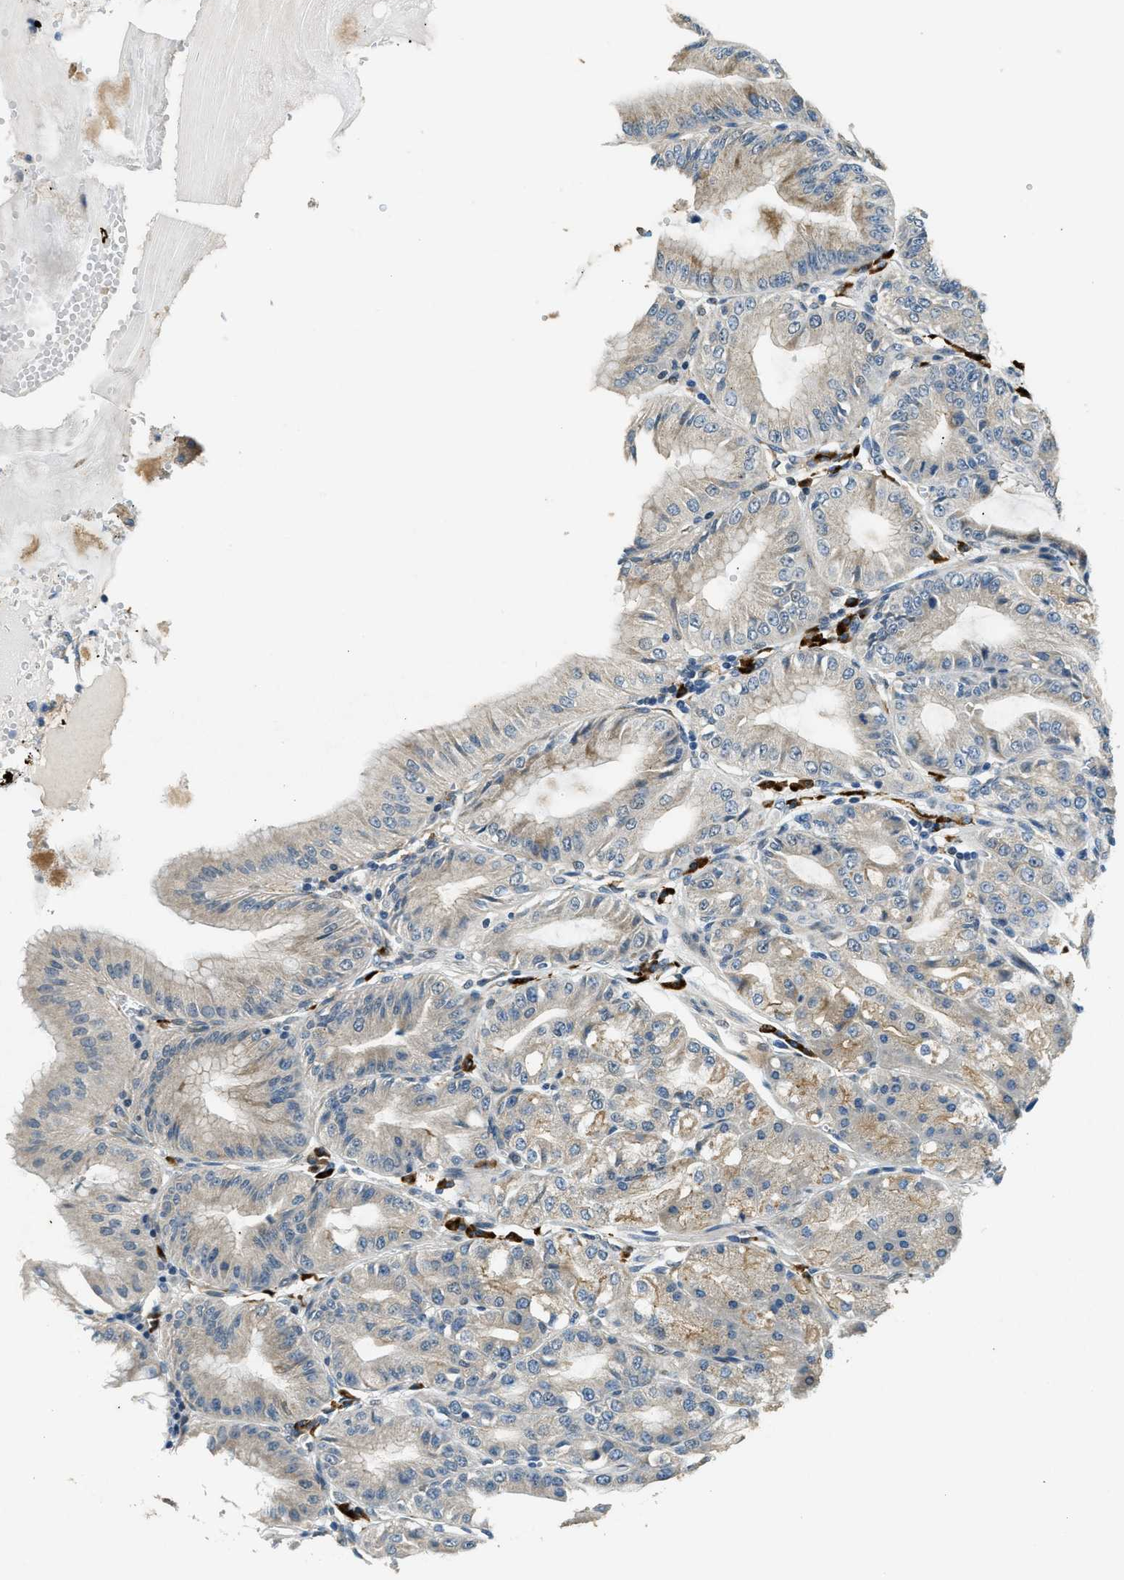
{"staining": {"intensity": "weak", "quantity": "25%-75%", "location": "cytoplasmic/membranous"}, "tissue": "stomach", "cell_type": "Glandular cells", "image_type": "normal", "snomed": [{"axis": "morphology", "description": "Normal tissue, NOS"}, {"axis": "topography", "description": "Stomach, lower"}], "caption": "Immunohistochemistry (IHC) histopathology image of unremarkable stomach: stomach stained using immunohistochemistry (IHC) exhibits low levels of weak protein expression localized specifically in the cytoplasmic/membranous of glandular cells, appearing as a cytoplasmic/membranous brown color.", "gene": "HERC2", "patient": {"sex": "male", "age": 71}}